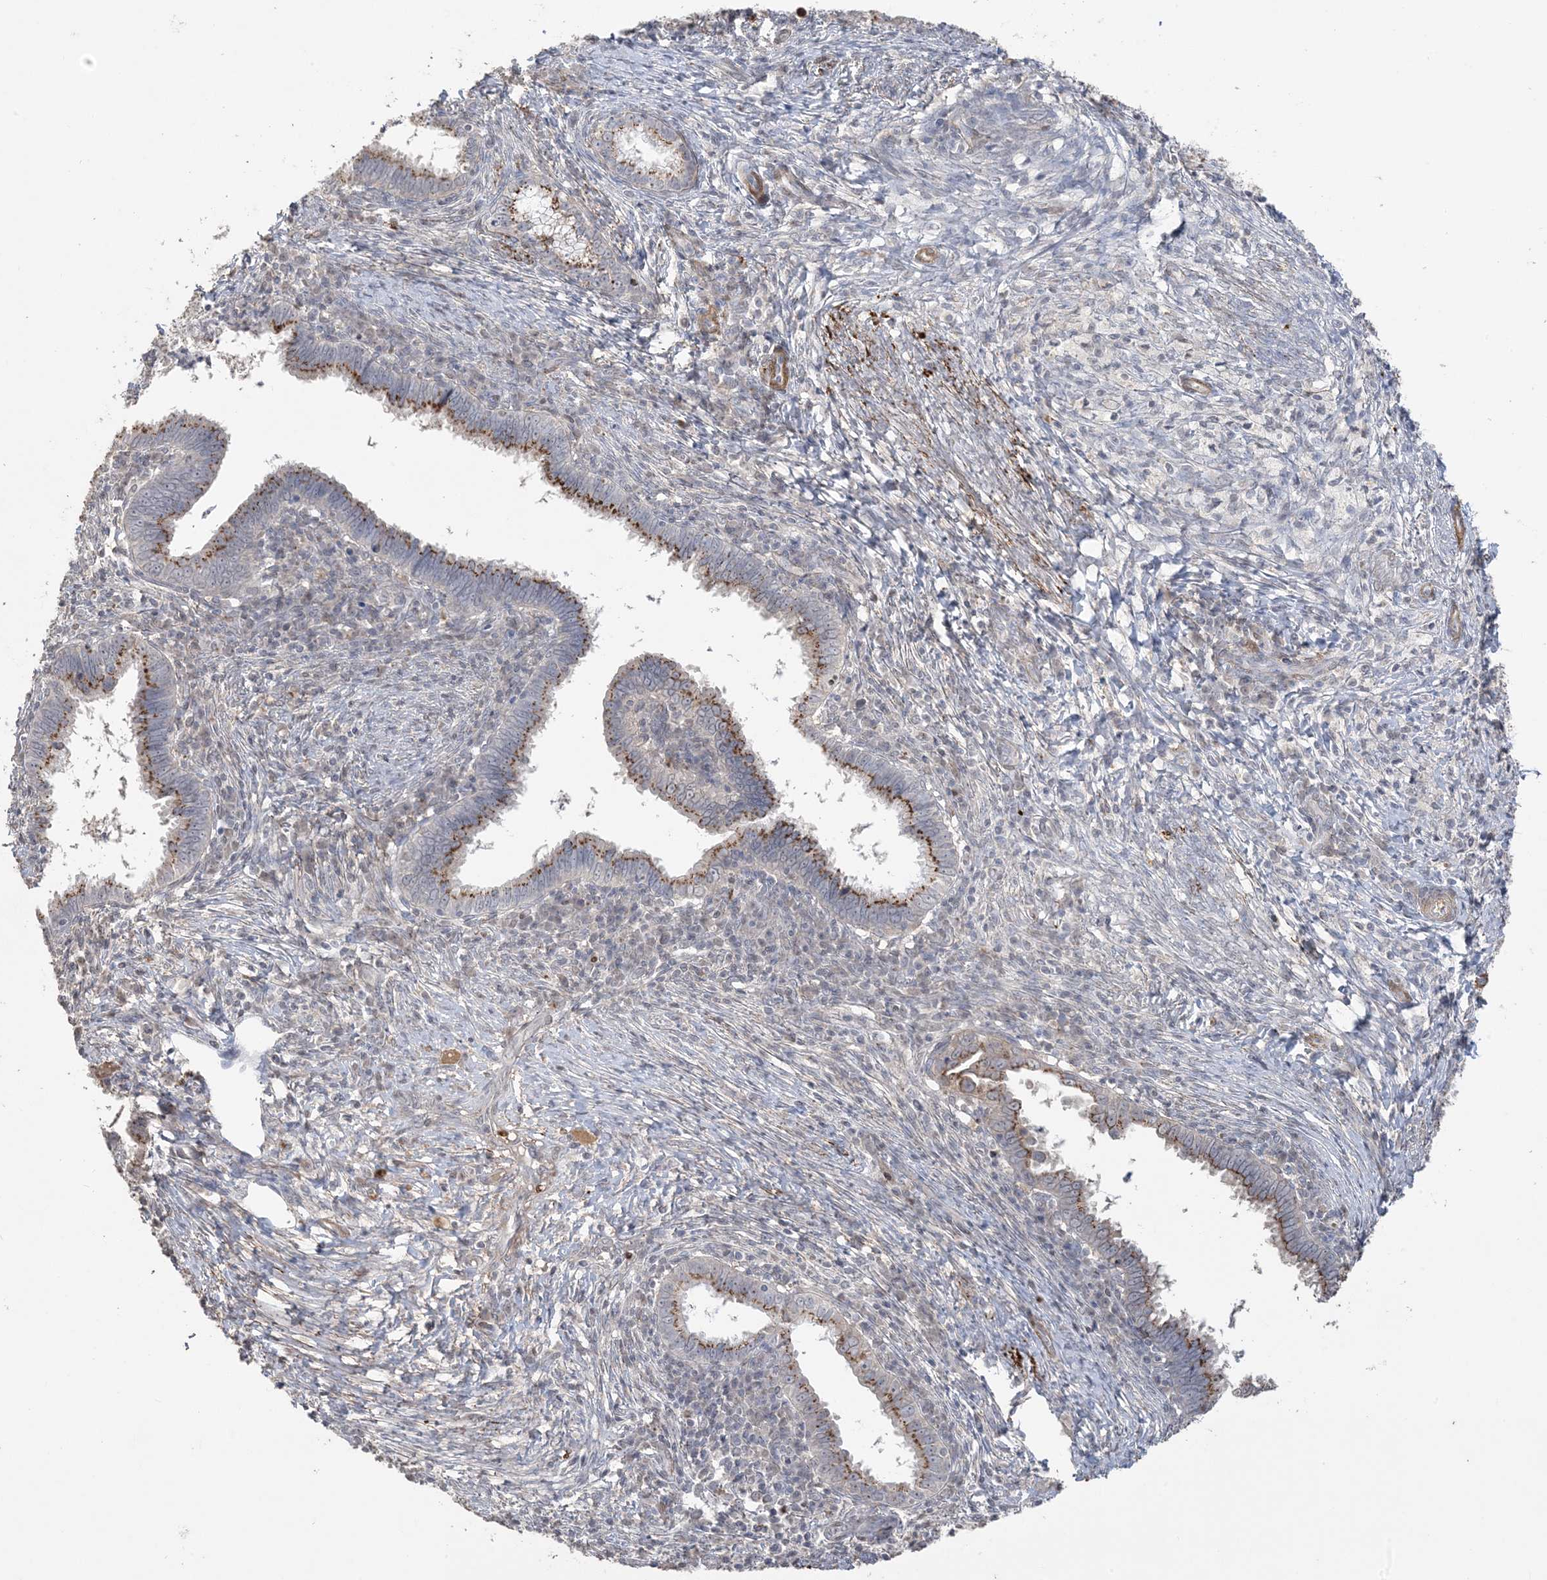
{"staining": {"intensity": "moderate", "quantity": ">75%", "location": "cytoplasmic/membranous"}, "tissue": "cervical cancer", "cell_type": "Tumor cells", "image_type": "cancer", "snomed": [{"axis": "morphology", "description": "Adenocarcinoma, NOS"}, {"axis": "topography", "description": "Cervix"}], "caption": "High-magnification brightfield microscopy of adenocarcinoma (cervical) stained with DAB (brown) and counterstained with hematoxylin (blue). tumor cells exhibit moderate cytoplasmic/membranous positivity is present in approximately>75% of cells.", "gene": "XRN1", "patient": {"sex": "female", "age": 36}}